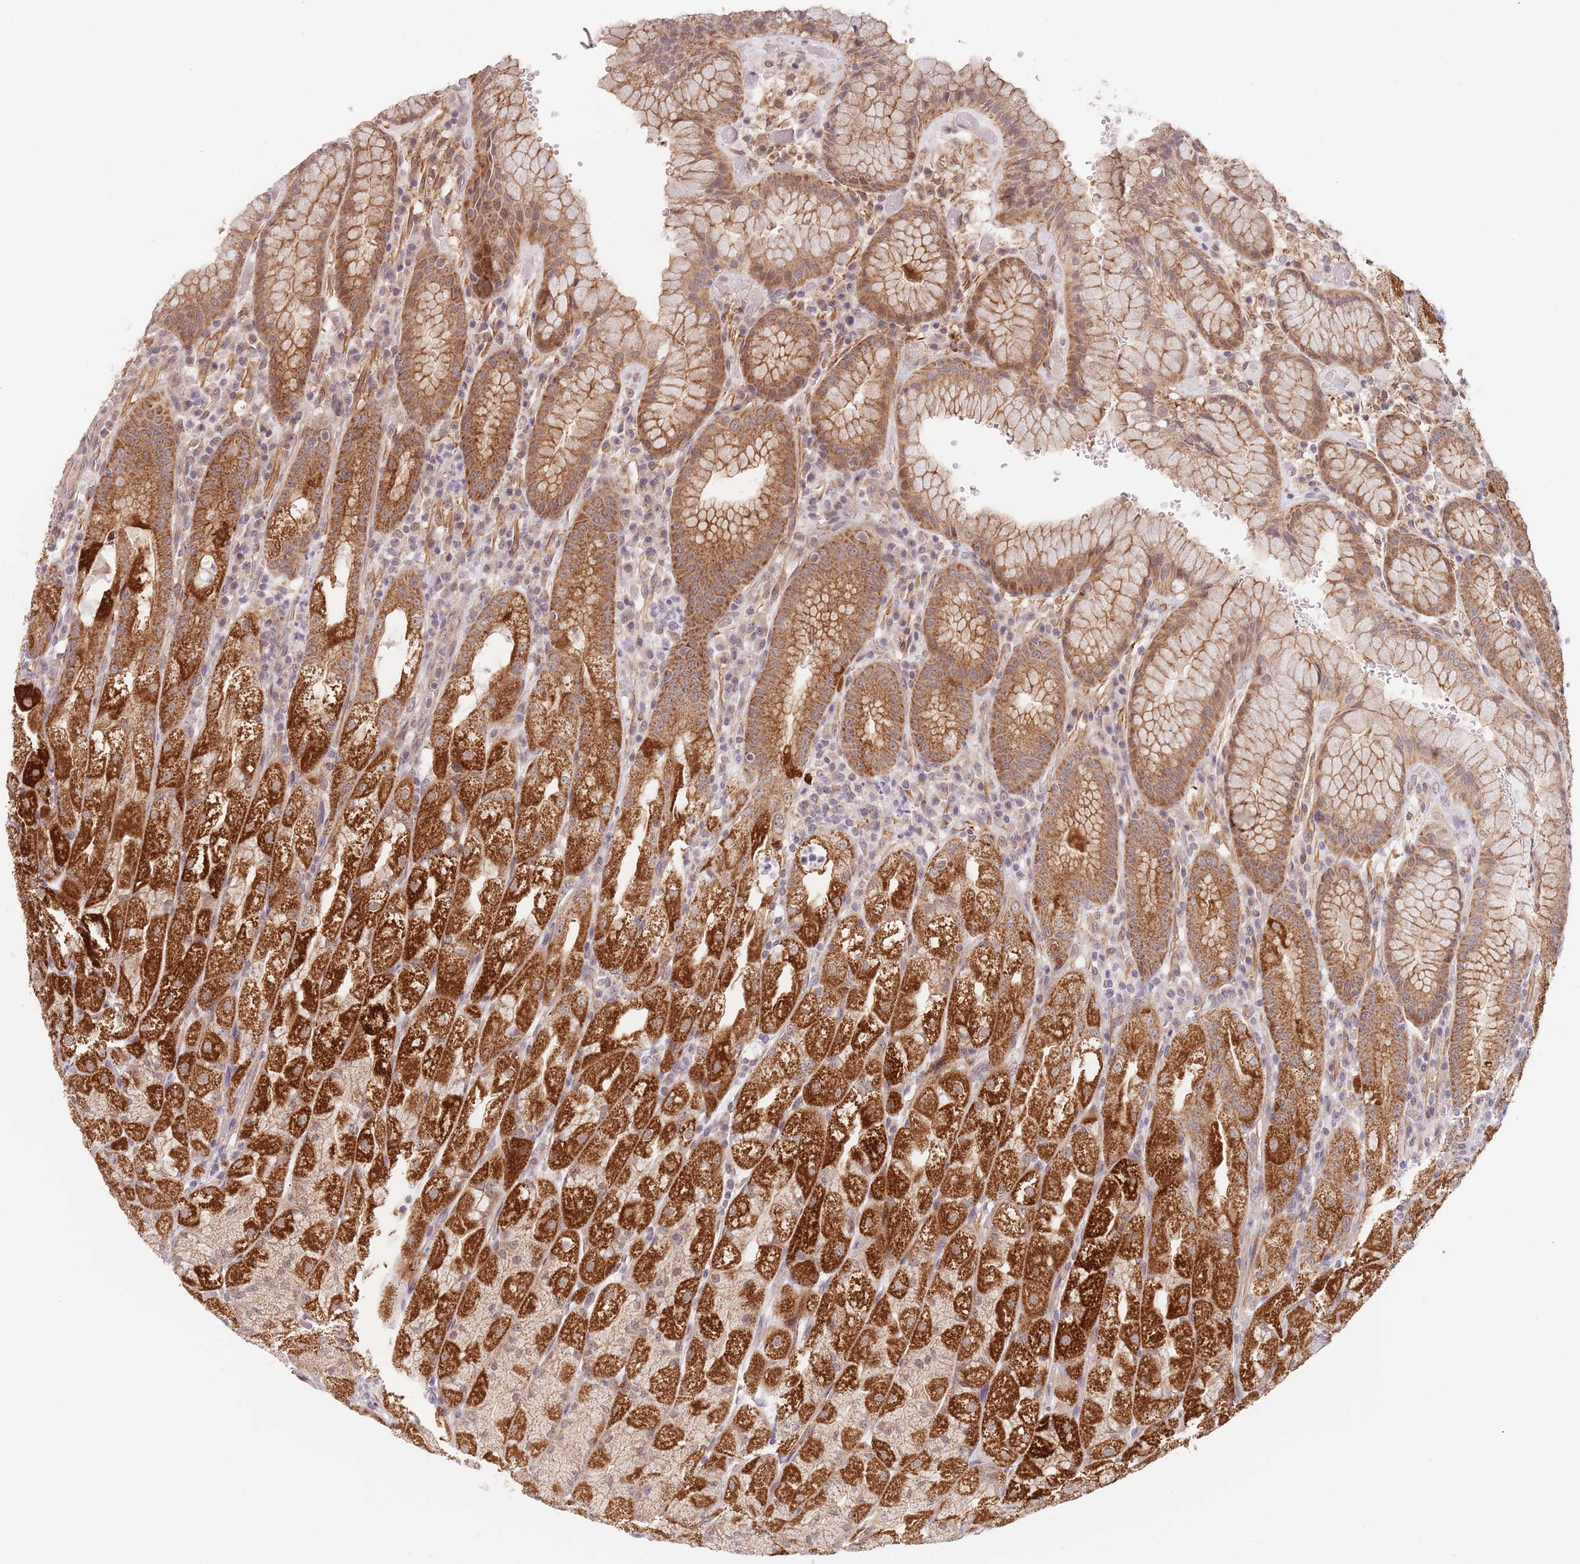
{"staining": {"intensity": "strong", "quantity": ">75%", "location": "cytoplasmic/membranous,nuclear"}, "tissue": "stomach", "cell_type": "Glandular cells", "image_type": "normal", "snomed": [{"axis": "morphology", "description": "Normal tissue, NOS"}, {"axis": "topography", "description": "Stomach, upper"}], "caption": "DAB (3,3'-diaminobenzidine) immunohistochemical staining of normal human stomach displays strong cytoplasmic/membranous,nuclear protein expression in about >75% of glandular cells.", "gene": "UQCC3", "patient": {"sex": "male", "age": 52}}